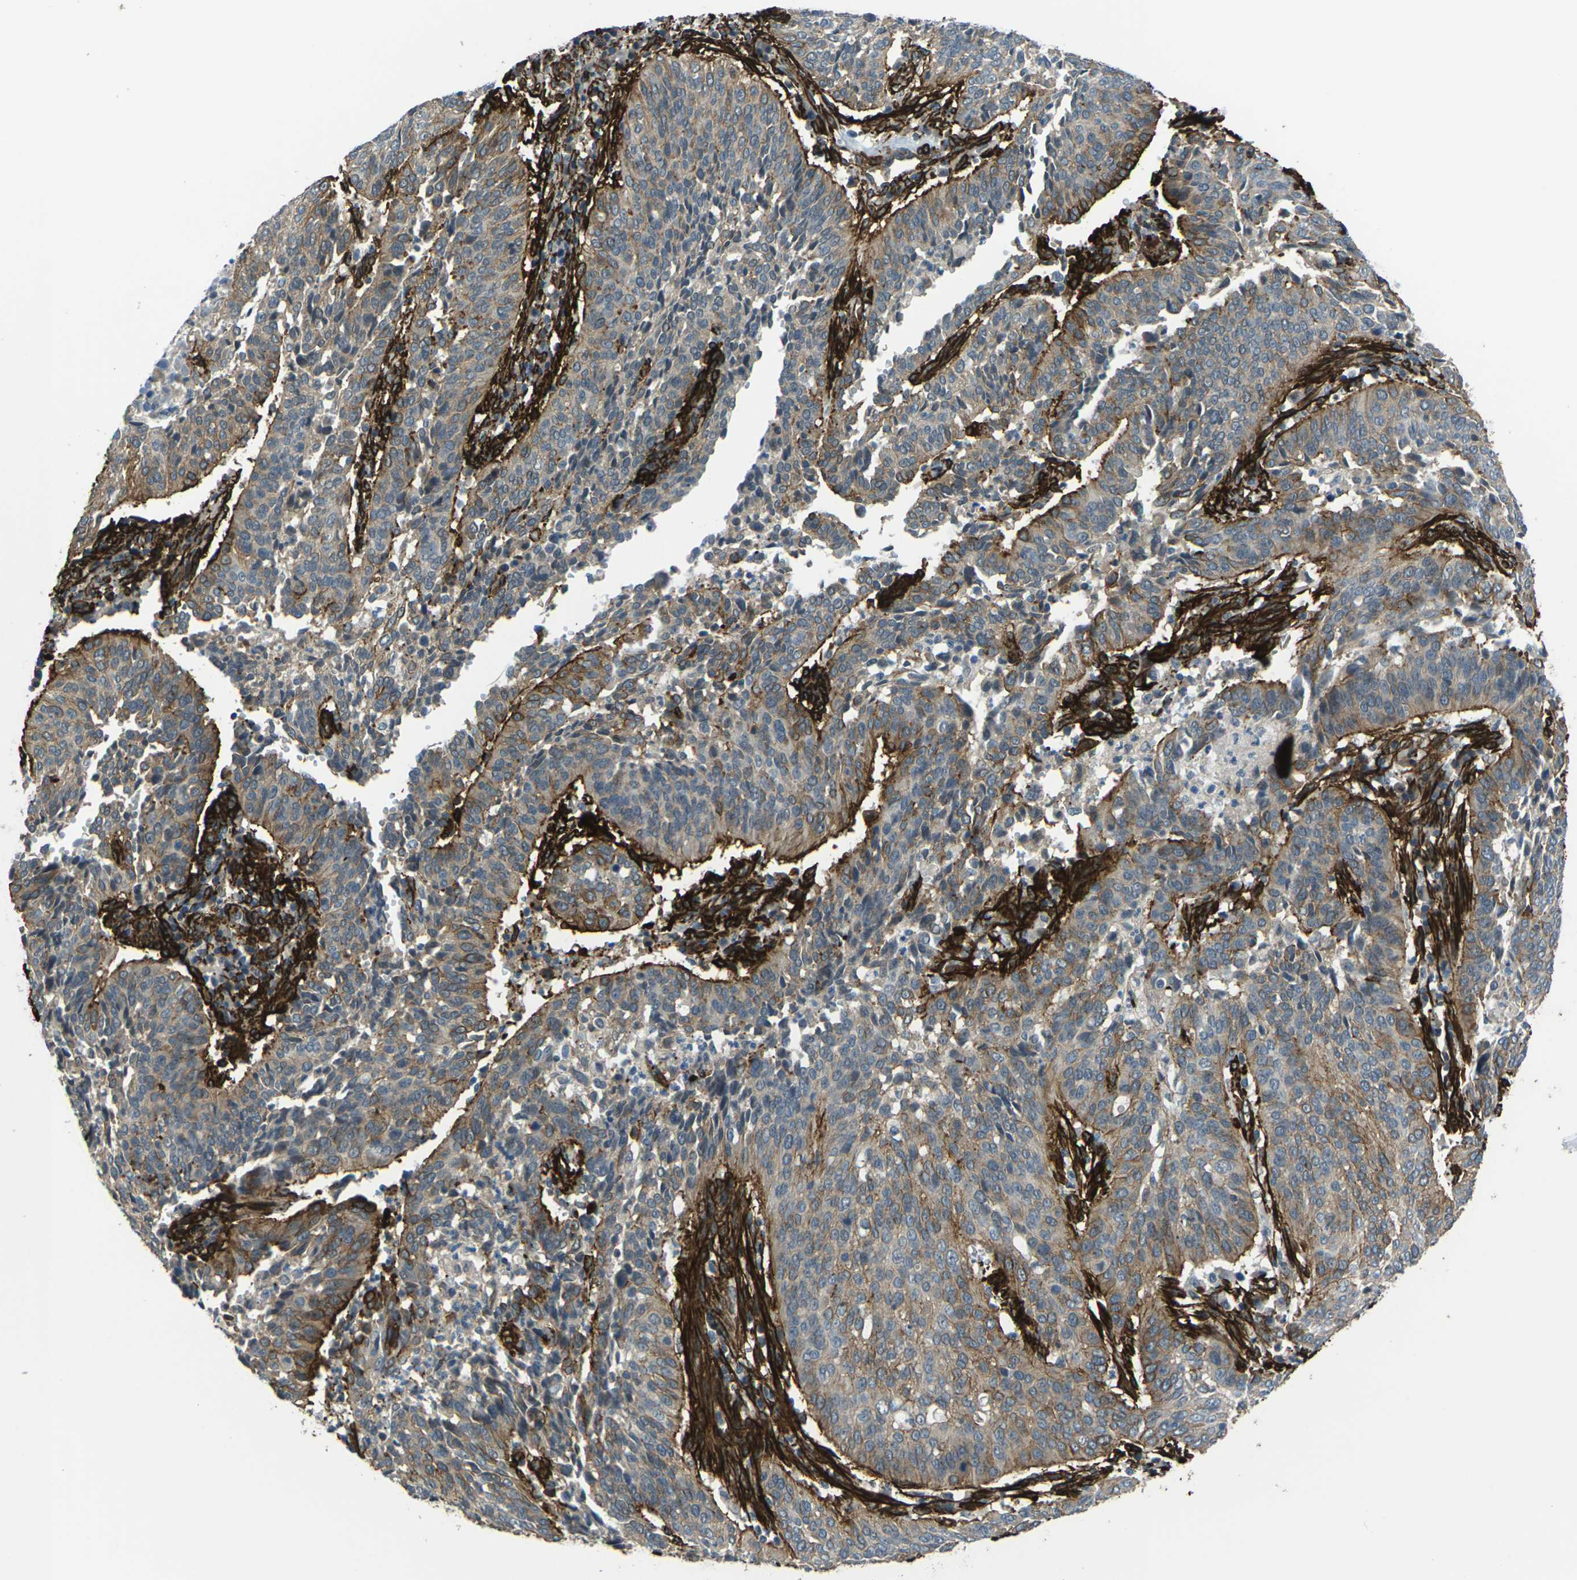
{"staining": {"intensity": "moderate", "quantity": "25%-75%", "location": "cytoplasmic/membranous"}, "tissue": "cervical cancer", "cell_type": "Tumor cells", "image_type": "cancer", "snomed": [{"axis": "morphology", "description": "Normal tissue, NOS"}, {"axis": "morphology", "description": "Squamous cell carcinoma, NOS"}, {"axis": "topography", "description": "Cervix"}], "caption": "Immunohistochemical staining of human cervical squamous cell carcinoma shows medium levels of moderate cytoplasmic/membranous positivity in approximately 25%-75% of tumor cells.", "gene": "GRAMD1C", "patient": {"sex": "female", "age": 39}}